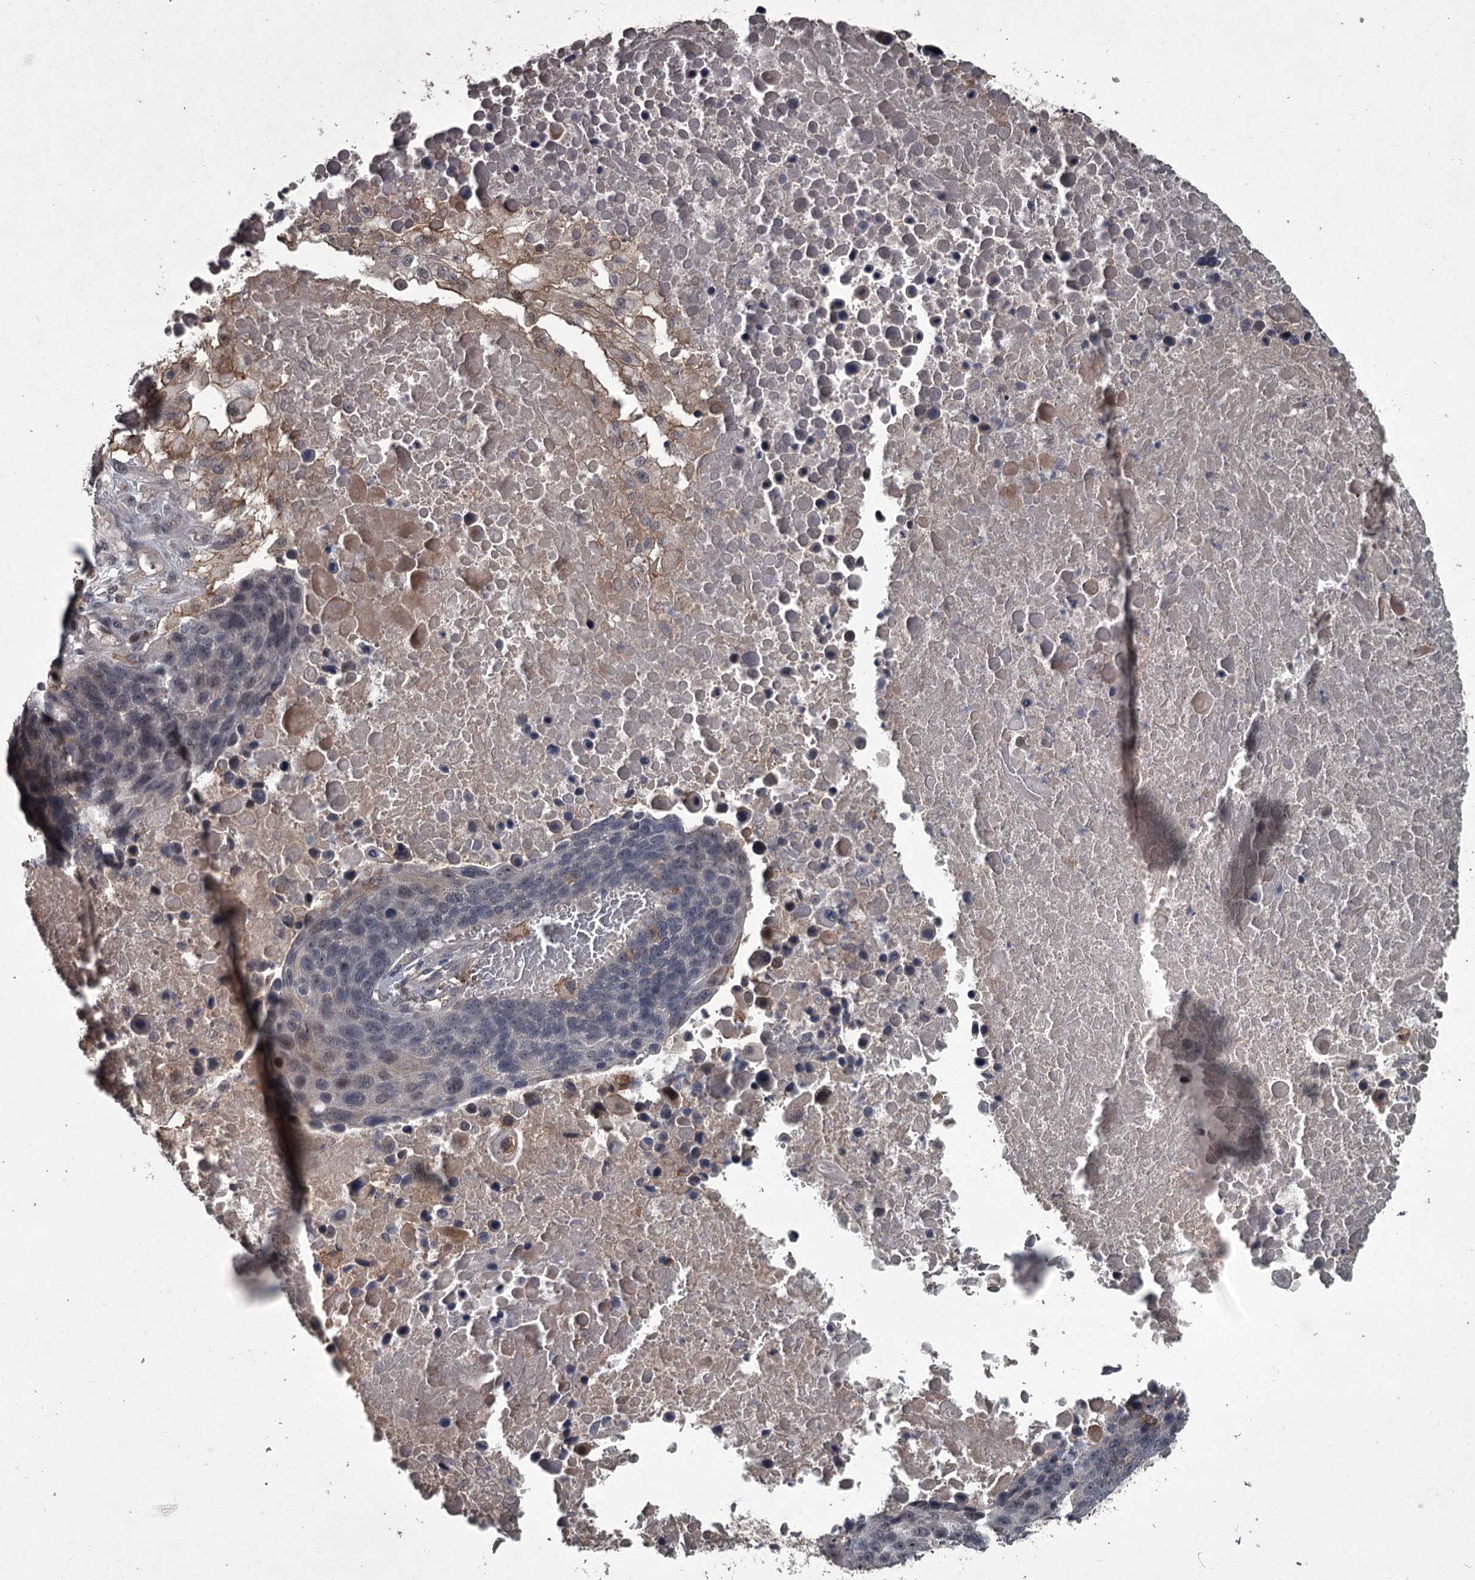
{"staining": {"intensity": "weak", "quantity": "<25%", "location": "nuclear"}, "tissue": "lung cancer", "cell_type": "Tumor cells", "image_type": "cancer", "snomed": [{"axis": "morphology", "description": "Normal tissue, NOS"}, {"axis": "morphology", "description": "Squamous cell carcinoma, NOS"}, {"axis": "topography", "description": "Lymph node"}, {"axis": "topography", "description": "Lung"}], "caption": "Tumor cells are negative for protein expression in human lung cancer.", "gene": "FLVCR2", "patient": {"sex": "male", "age": 66}}